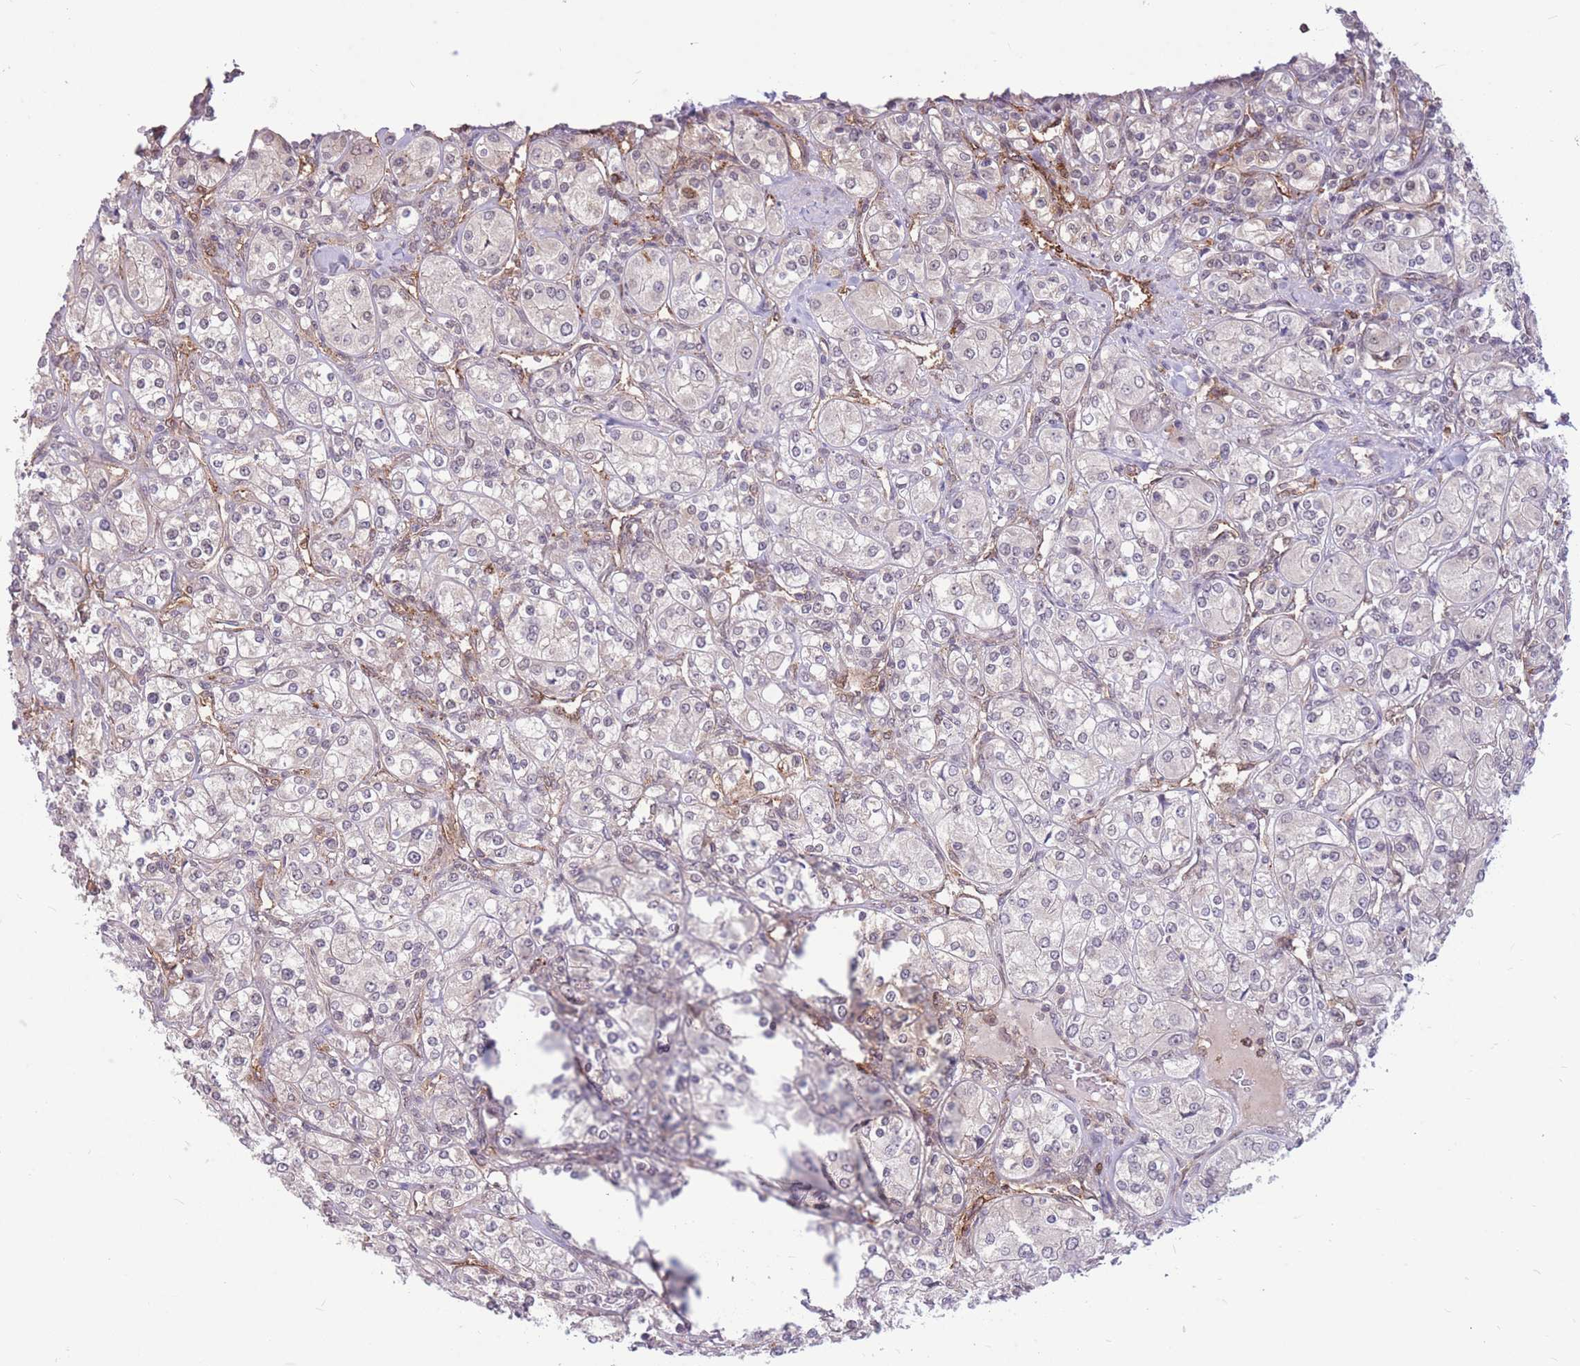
{"staining": {"intensity": "negative", "quantity": "none", "location": "none"}, "tissue": "renal cancer", "cell_type": "Tumor cells", "image_type": "cancer", "snomed": [{"axis": "morphology", "description": "Adenocarcinoma, NOS"}, {"axis": "topography", "description": "Kidney"}], "caption": "Photomicrograph shows no protein staining in tumor cells of adenocarcinoma (renal) tissue. Brightfield microscopy of immunohistochemistry (IHC) stained with DAB (brown) and hematoxylin (blue), captured at high magnification.", "gene": "TCF20", "patient": {"sex": "male", "age": 77}}